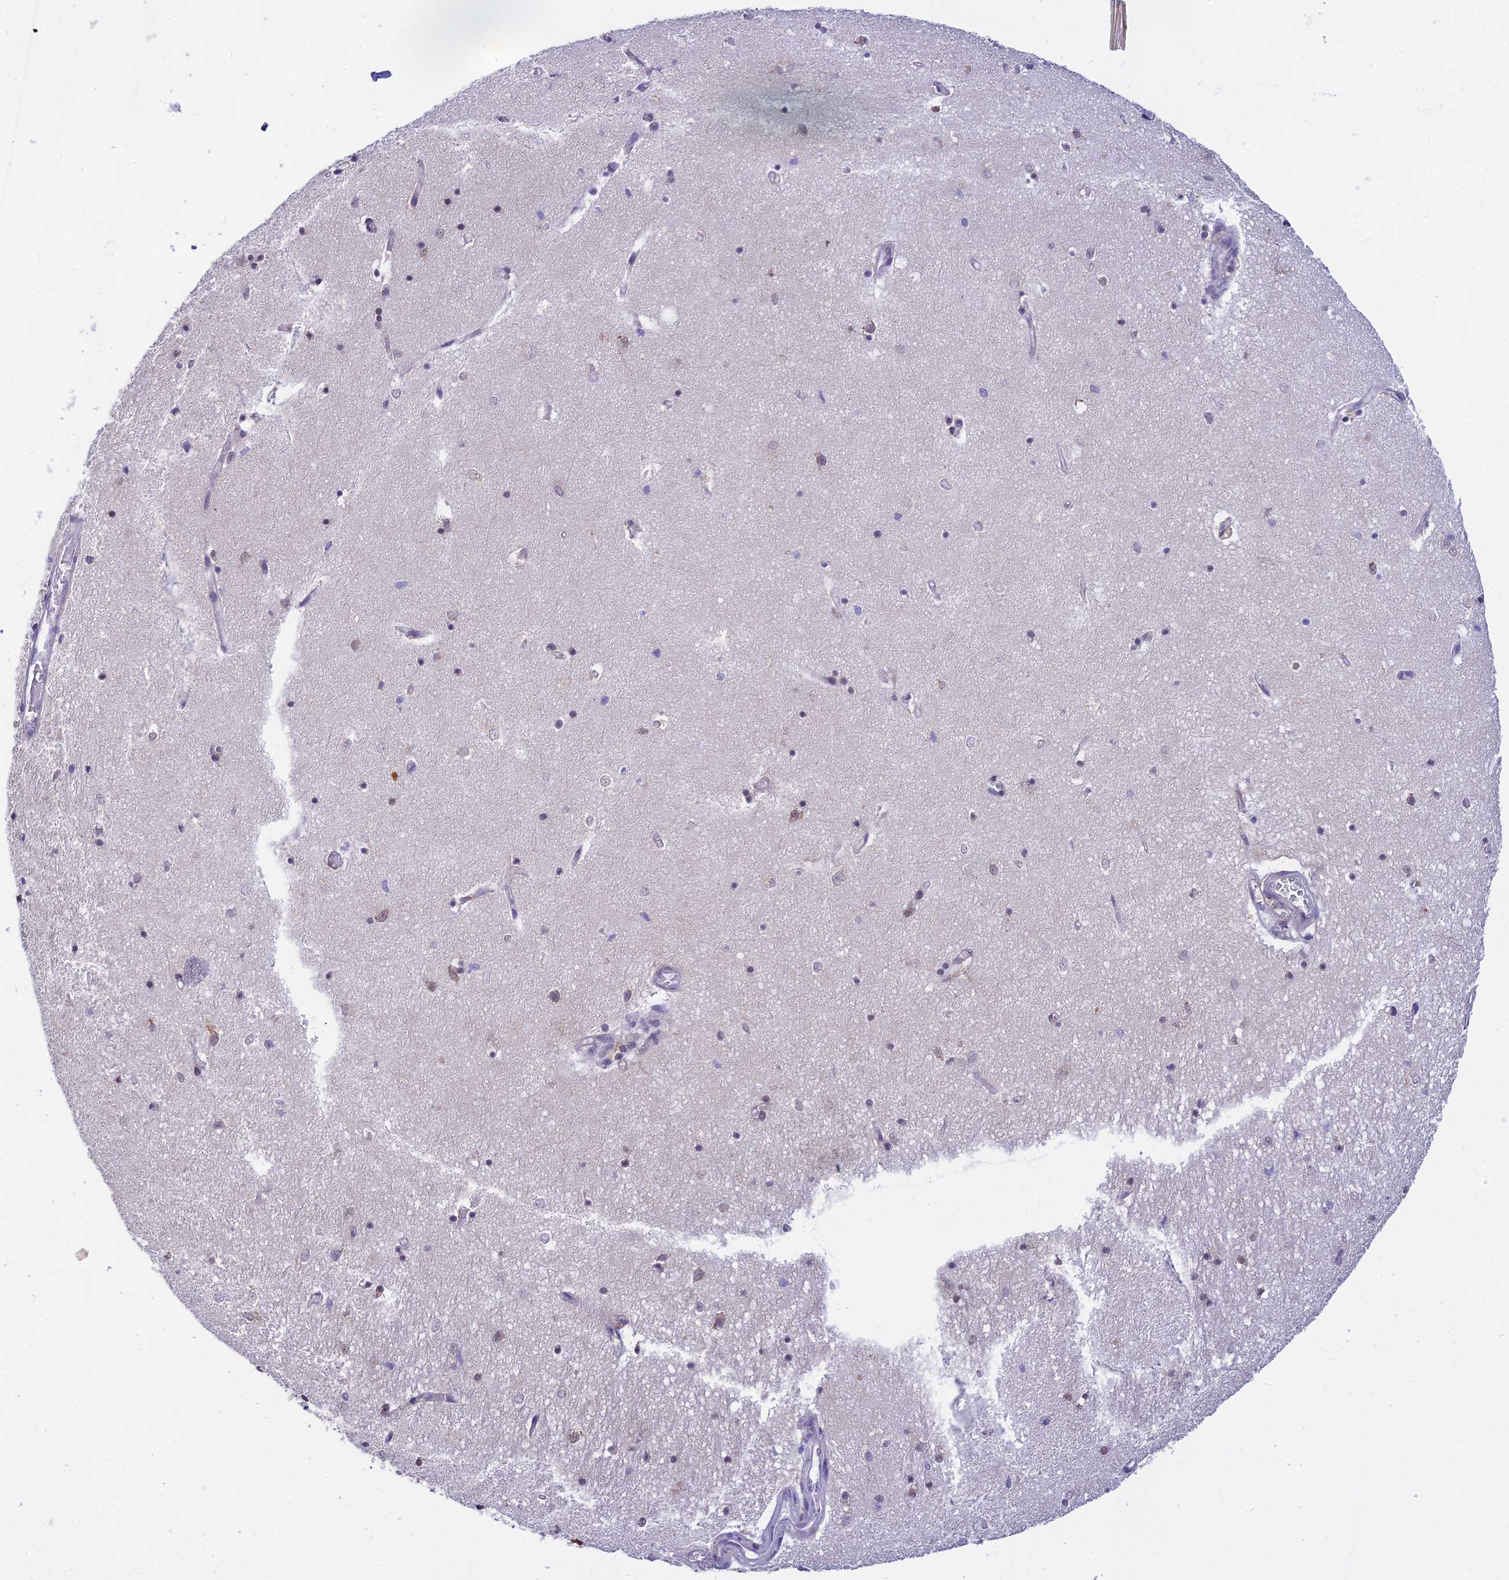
{"staining": {"intensity": "moderate", "quantity": "<25%", "location": "cytoplasmic/membranous"}, "tissue": "hippocampus", "cell_type": "Glial cells", "image_type": "normal", "snomed": [{"axis": "morphology", "description": "Normal tissue, NOS"}, {"axis": "topography", "description": "Hippocampus"}], "caption": "Immunohistochemical staining of normal human hippocampus displays low levels of moderate cytoplasmic/membranous expression in about <25% of glial cells. The staining was performed using DAB (3,3'-diaminobenzidine), with brown indicating positive protein expression. Nuclei are stained blue with hematoxylin.", "gene": "C2orf49", "patient": {"sex": "female", "age": 64}}